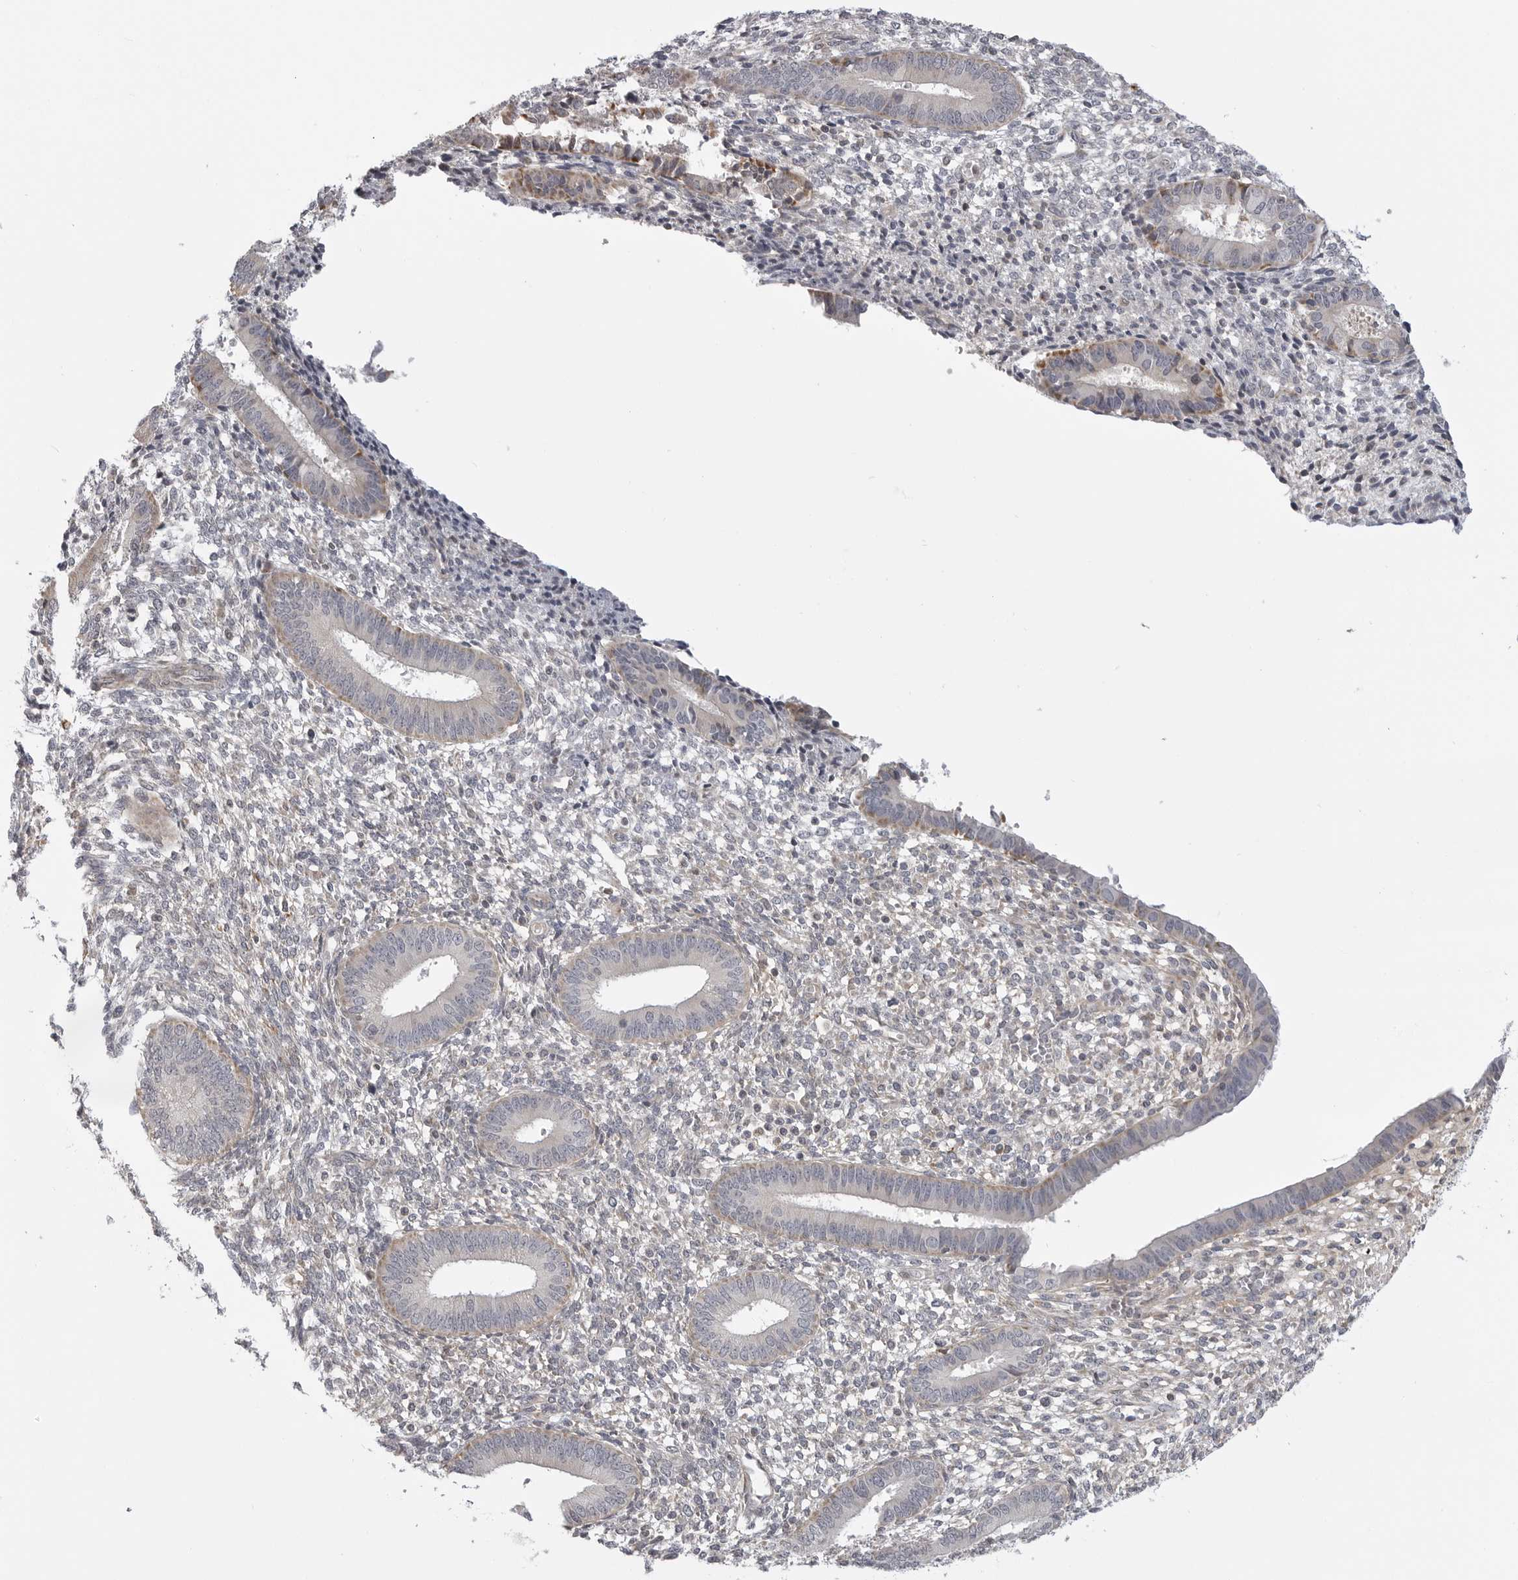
{"staining": {"intensity": "moderate", "quantity": "<25%", "location": "cytoplasmic/membranous"}, "tissue": "endometrium", "cell_type": "Cells in endometrial stroma", "image_type": "normal", "snomed": [{"axis": "morphology", "description": "Normal tissue, NOS"}, {"axis": "topography", "description": "Endometrium"}], "caption": "Immunohistochemistry of benign human endometrium exhibits low levels of moderate cytoplasmic/membranous staining in approximately <25% of cells in endometrial stroma.", "gene": "MAP7D1", "patient": {"sex": "female", "age": 46}}